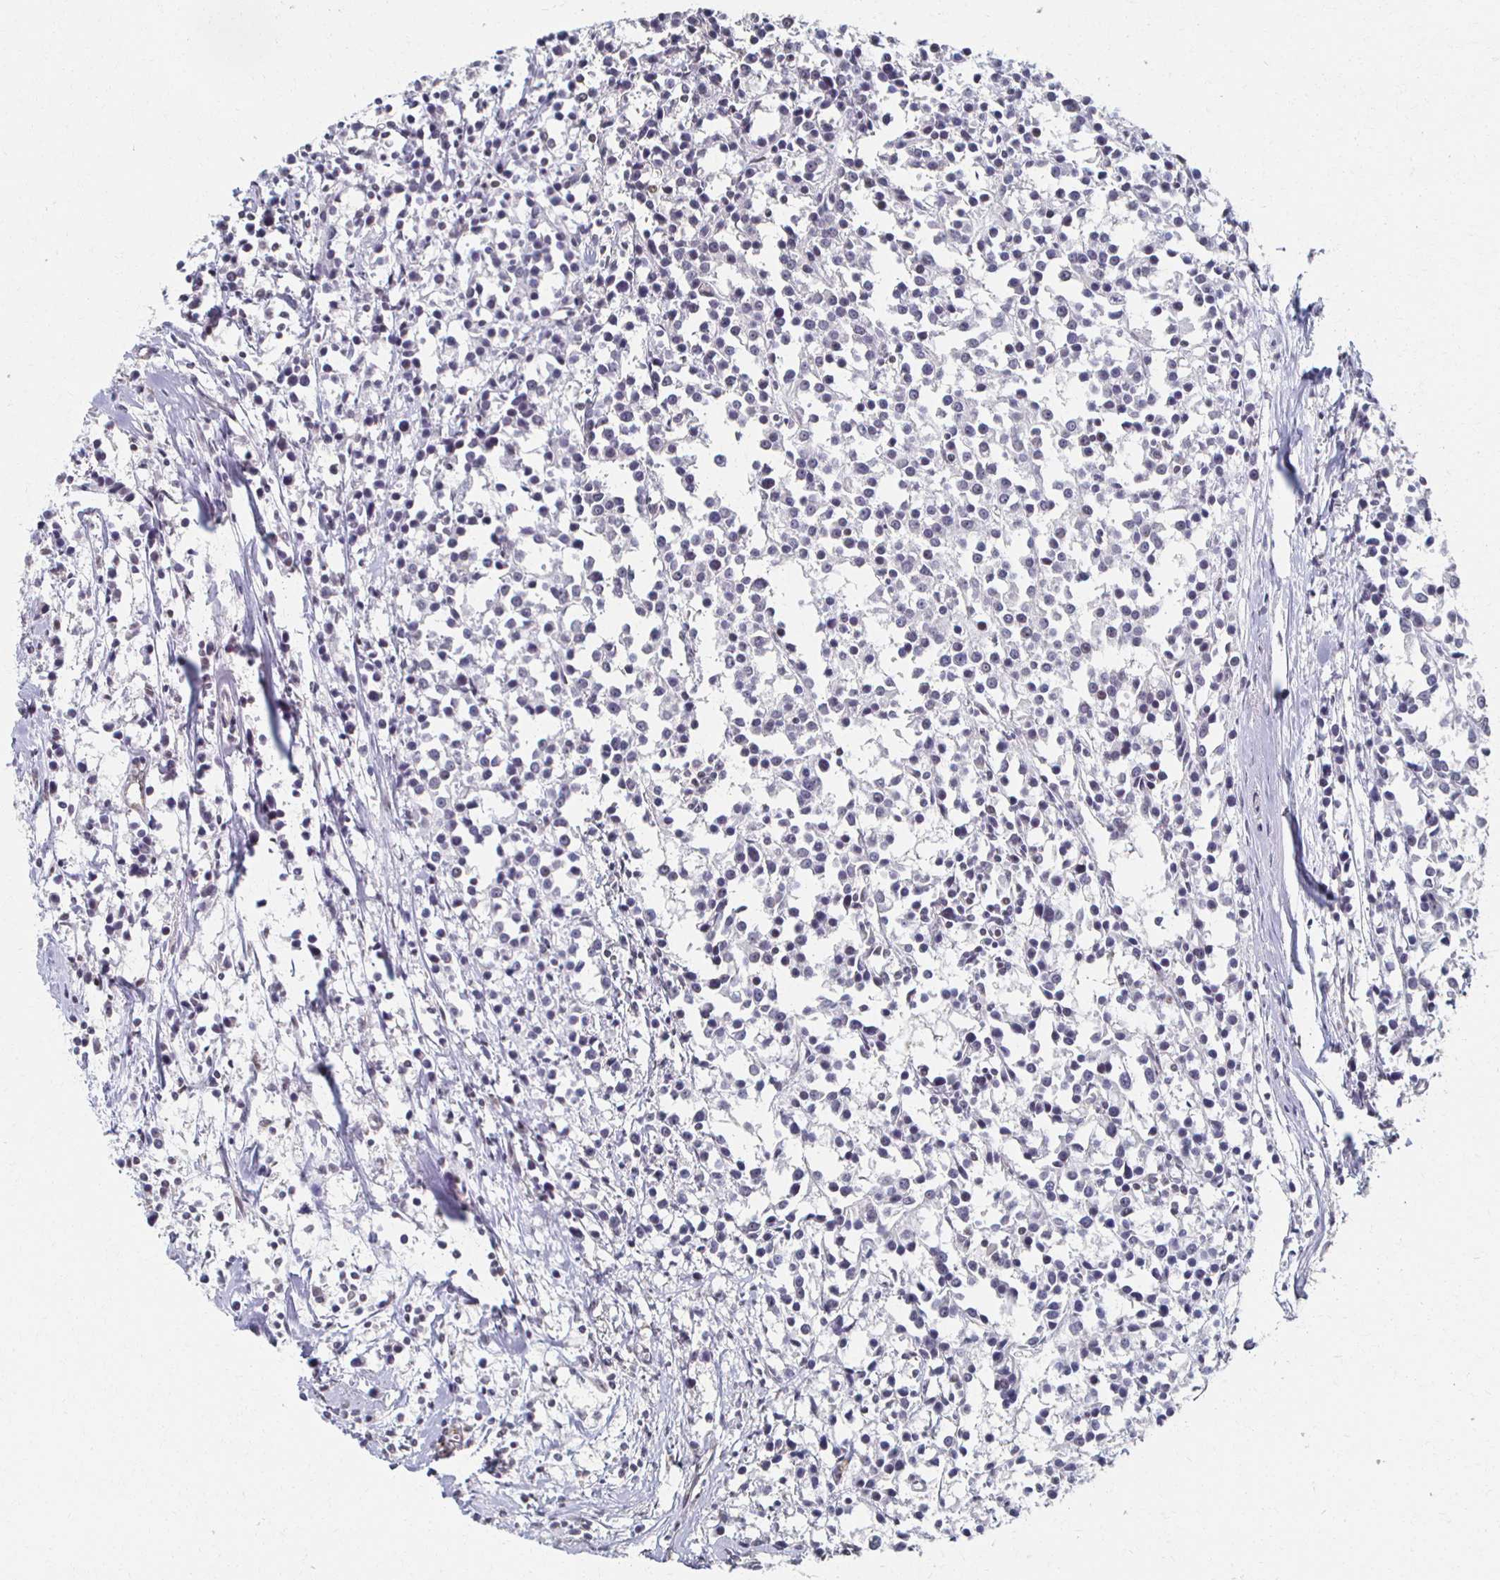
{"staining": {"intensity": "negative", "quantity": "none", "location": "none"}, "tissue": "breast cancer", "cell_type": "Tumor cells", "image_type": "cancer", "snomed": [{"axis": "morphology", "description": "Duct carcinoma"}, {"axis": "topography", "description": "Breast"}], "caption": "This is a histopathology image of immunohistochemistry (IHC) staining of breast invasive ductal carcinoma, which shows no positivity in tumor cells.", "gene": "DAB1", "patient": {"sex": "female", "age": 80}}